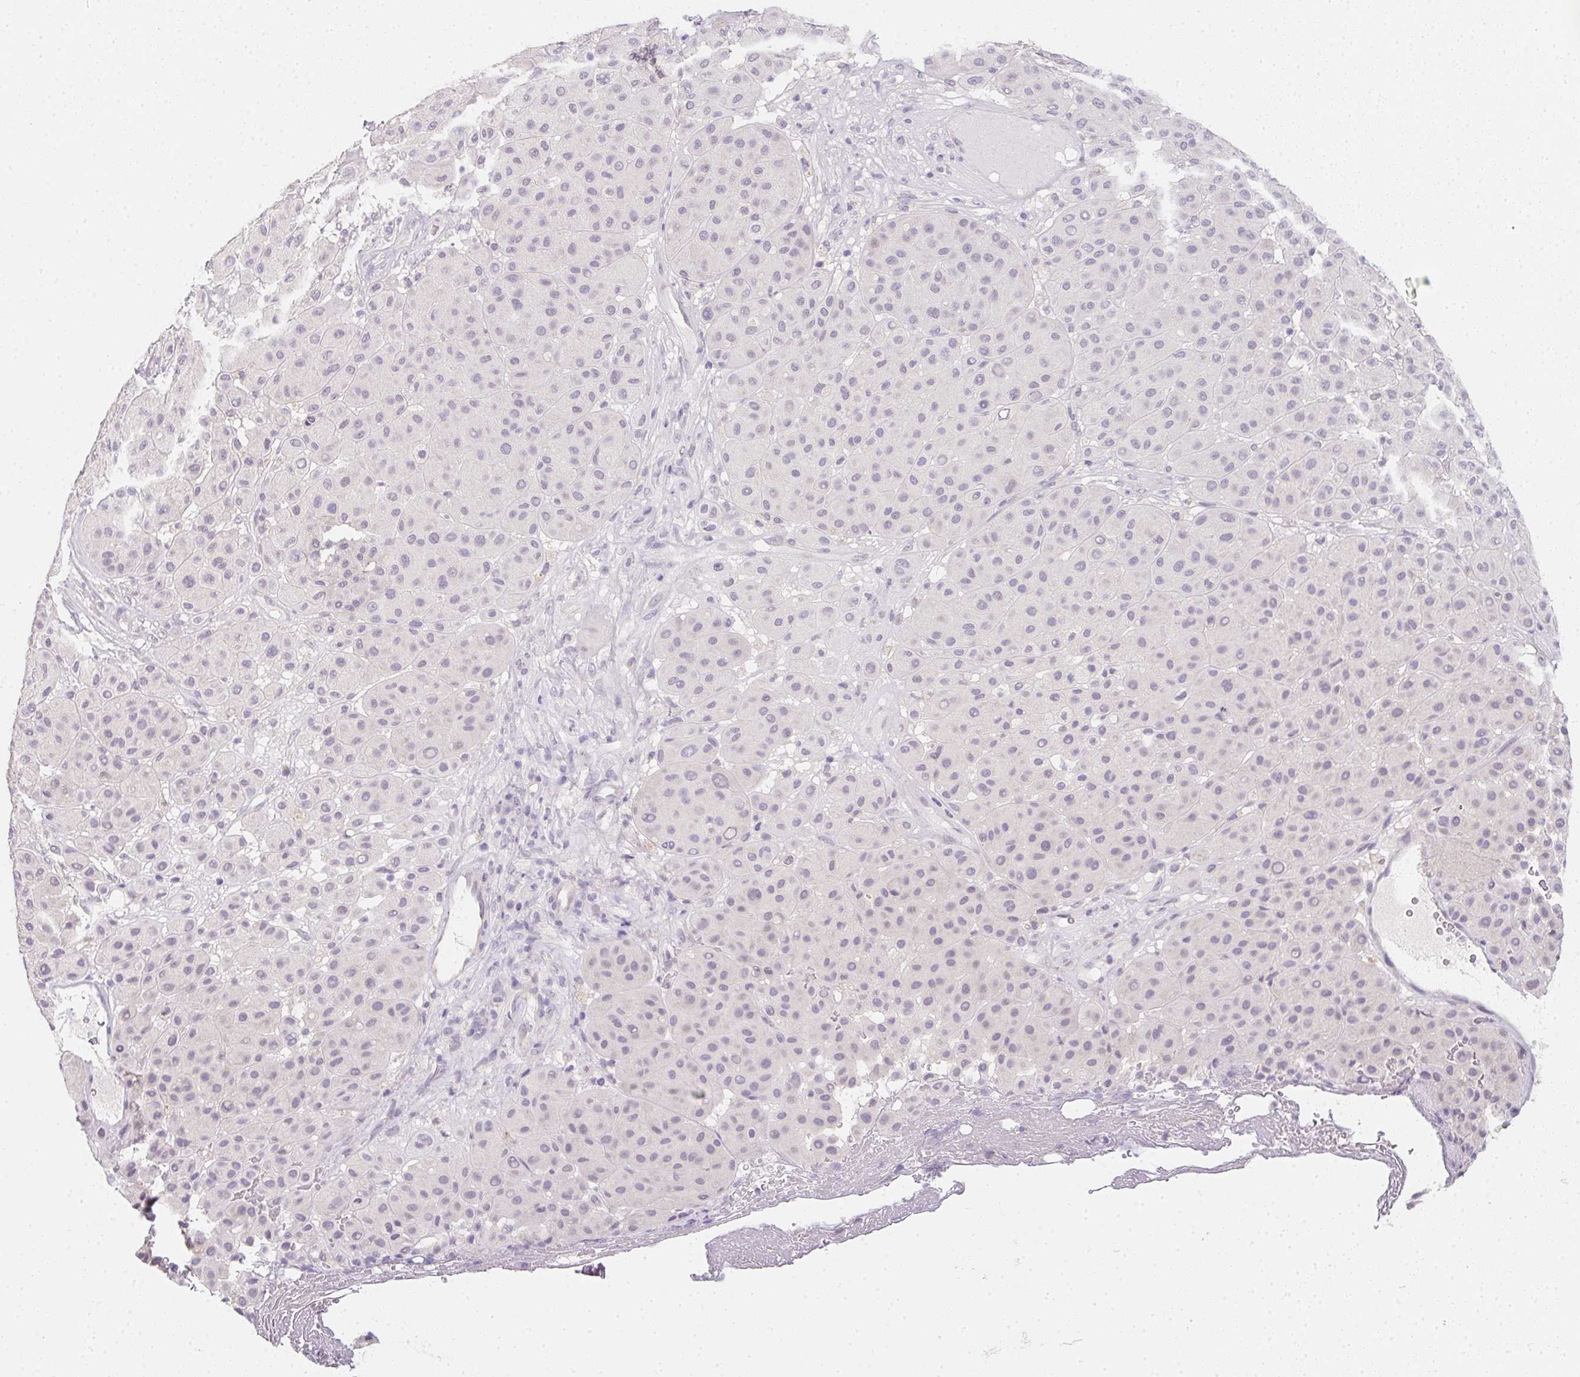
{"staining": {"intensity": "negative", "quantity": "none", "location": "none"}, "tissue": "melanoma", "cell_type": "Tumor cells", "image_type": "cancer", "snomed": [{"axis": "morphology", "description": "Malignant melanoma, Metastatic site"}, {"axis": "topography", "description": "Smooth muscle"}], "caption": "DAB immunohistochemical staining of human malignant melanoma (metastatic site) demonstrates no significant staining in tumor cells. (DAB (3,3'-diaminobenzidine) immunohistochemistry (IHC) with hematoxylin counter stain).", "gene": "ZBBX", "patient": {"sex": "male", "age": 41}}